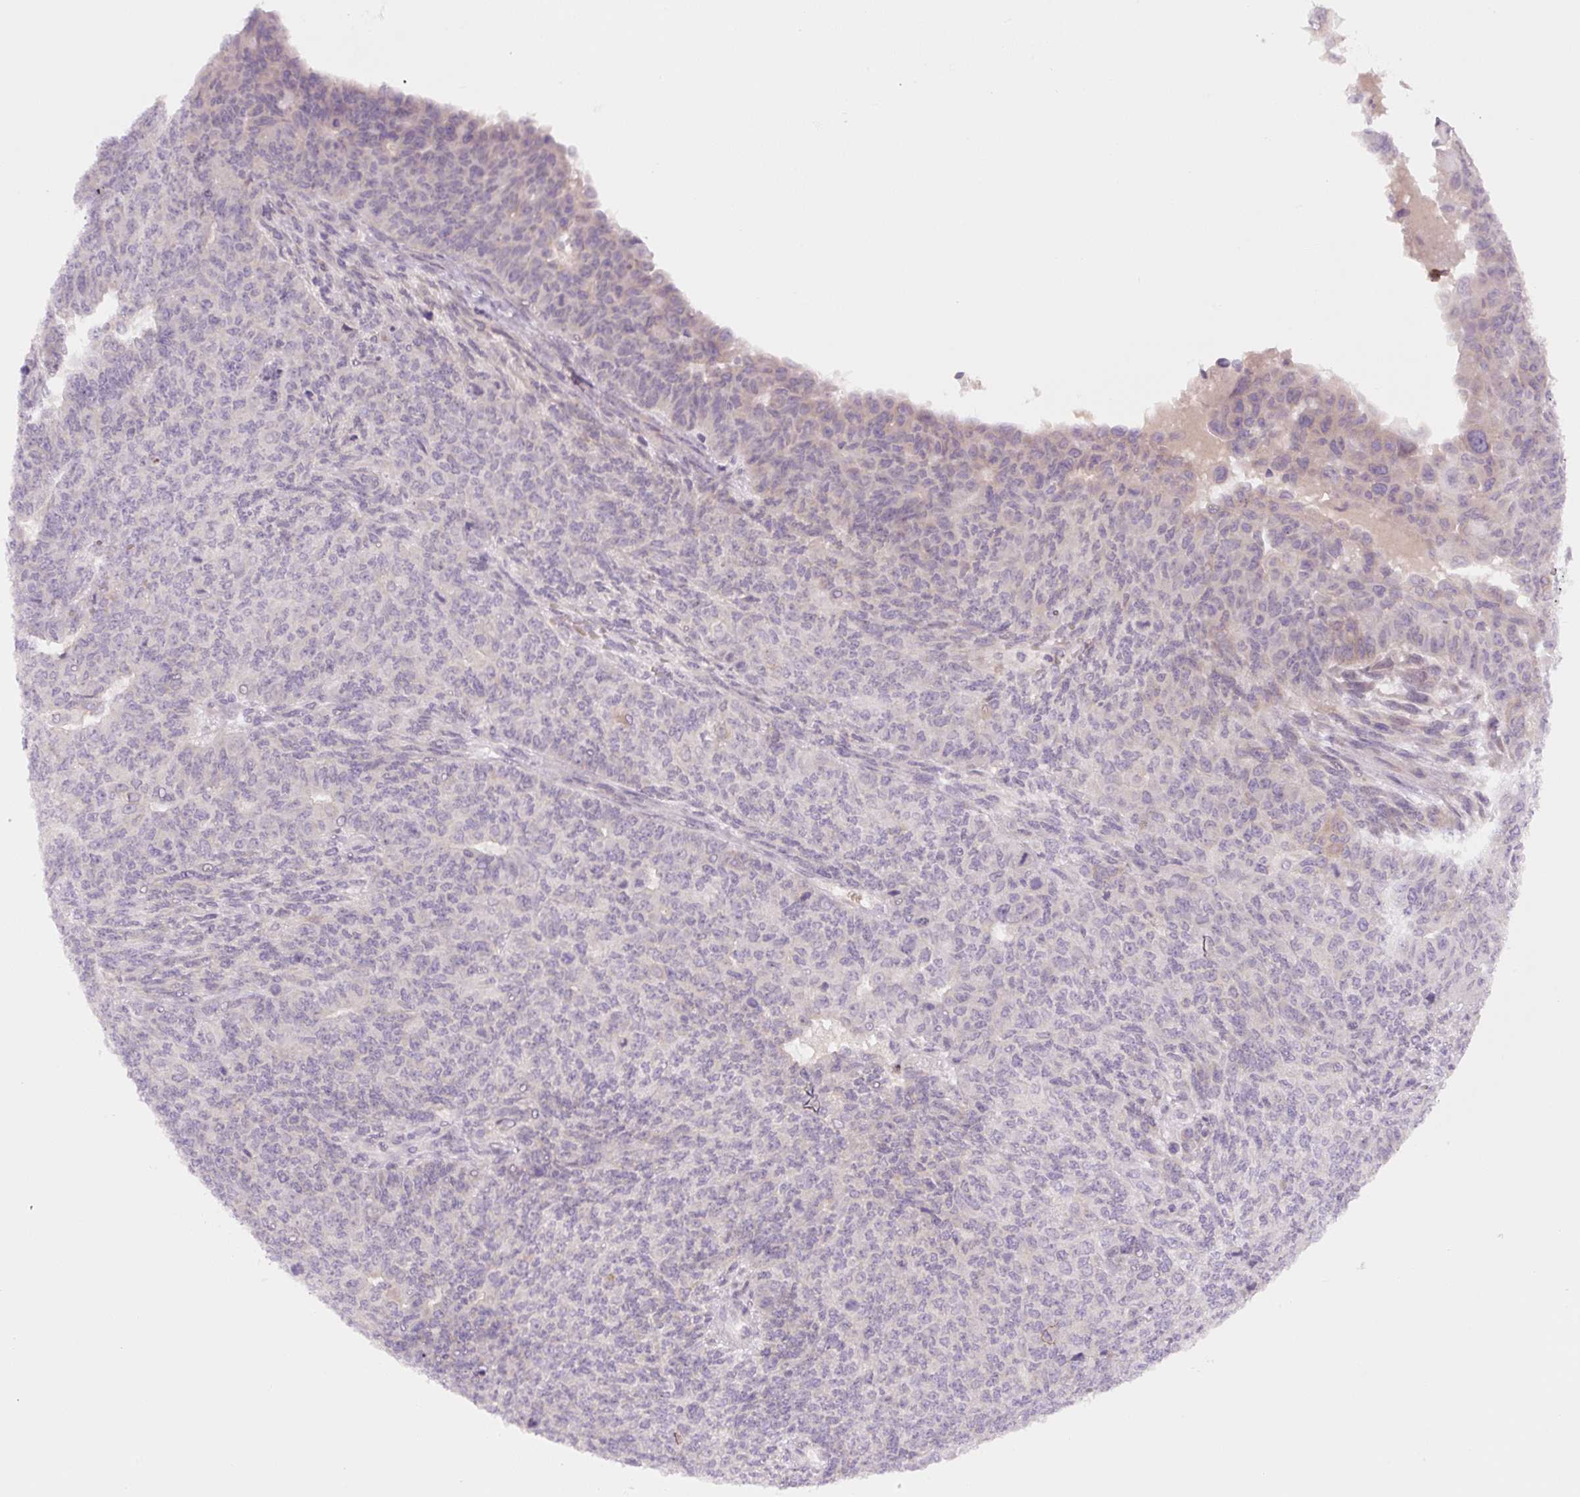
{"staining": {"intensity": "negative", "quantity": "none", "location": "none"}, "tissue": "endometrial cancer", "cell_type": "Tumor cells", "image_type": "cancer", "snomed": [{"axis": "morphology", "description": "Adenocarcinoma, NOS"}, {"axis": "topography", "description": "Endometrium"}], "caption": "Tumor cells are negative for protein expression in human endometrial cancer.", "gene": "YIF1B", "patient": {"sex": "female", "age": 32}}